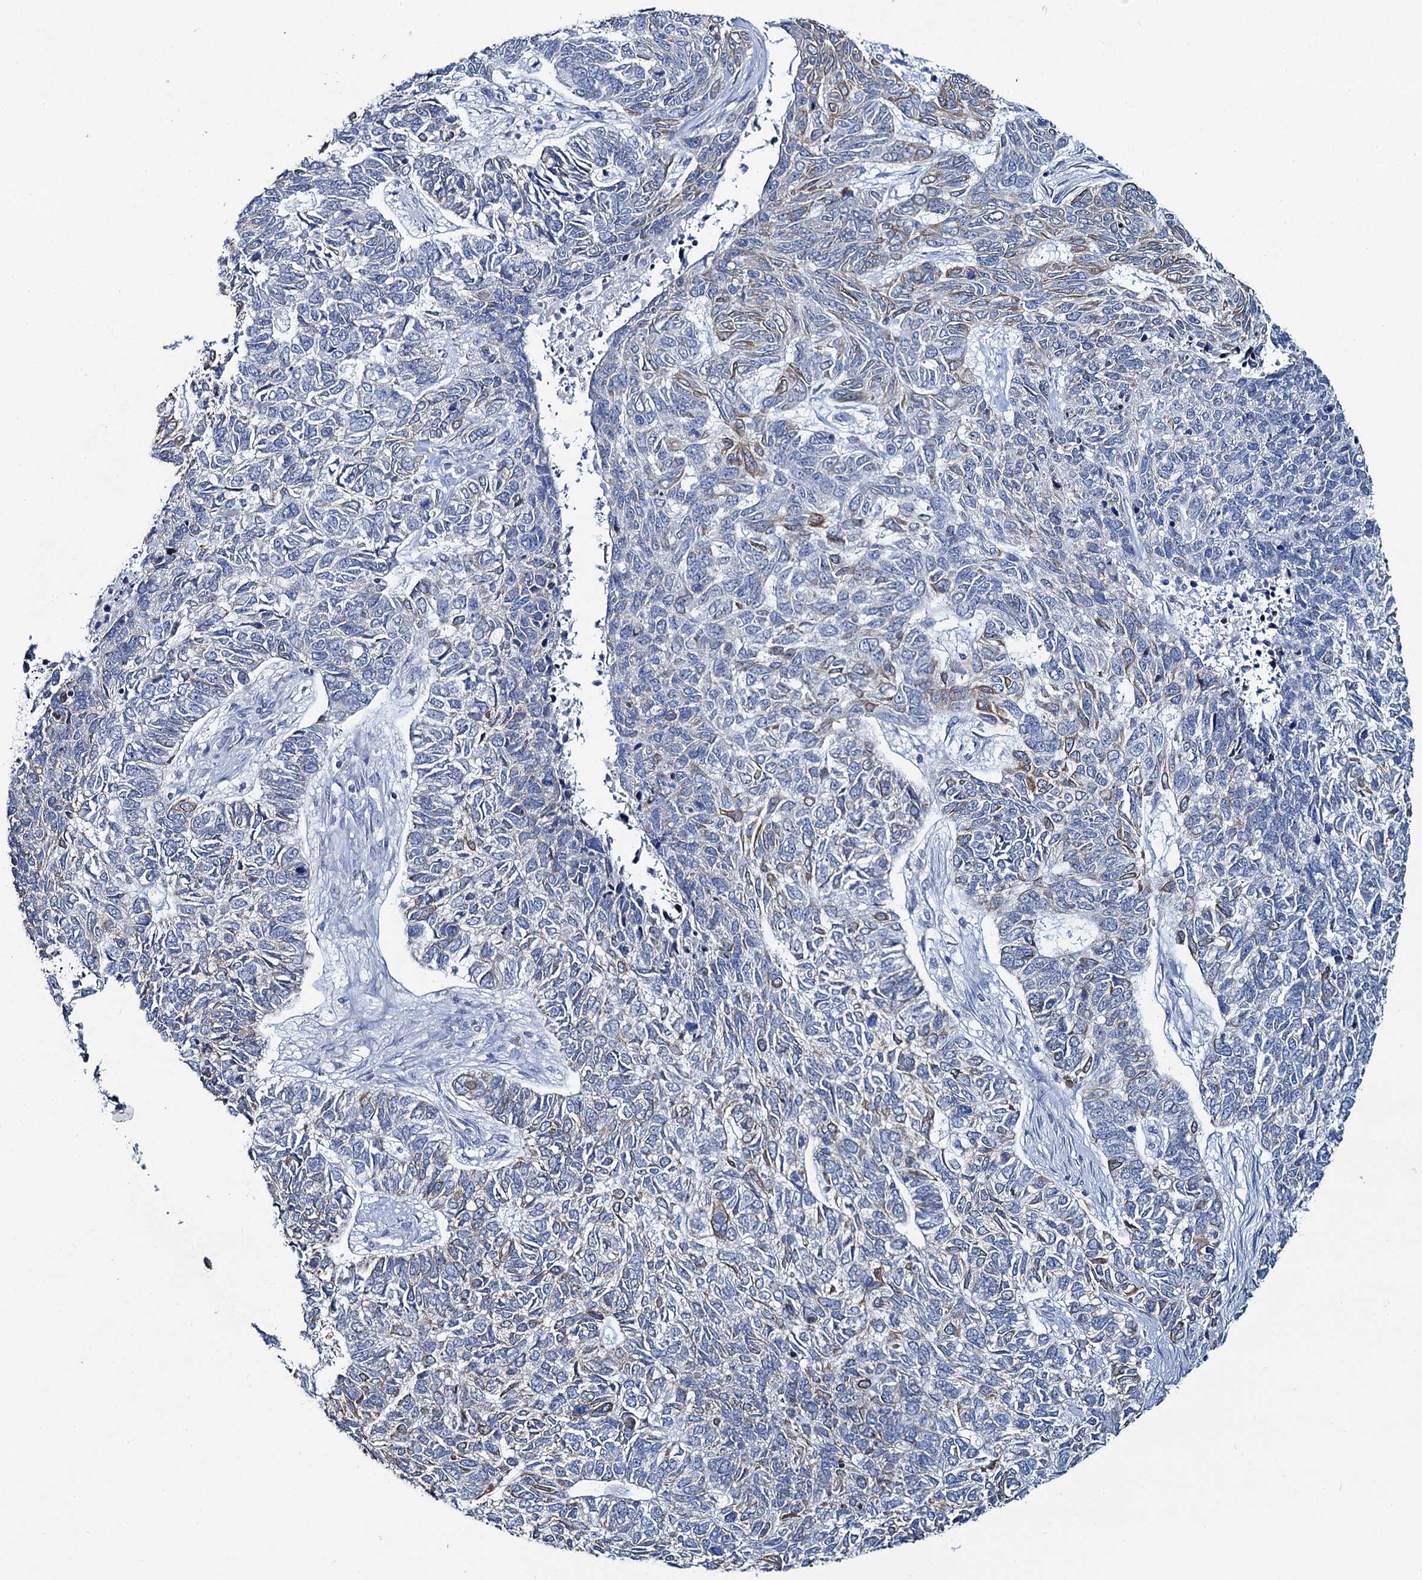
{"staining": {"intensity": "weak", "quantity": "<25%", "location": "cytoplasmic/membranous"}, "tissue": "skin cancer", "cell_type": "Tumor cells", "image_type": "cancer", "snomed": [{"axis": "morphology", "description": "Basal cell carcinoma"}, {"axis": "topography", "description": "Skin"}], "caption": "Immunohistochemistry of skin cancer reveals no positivity in tumor cells. The staining is performed using DAB brown chromogen with nuclei counter-stained in using hematoxylin.", "gene": "TOX3", "patient": {"sex": "female", "age": 65}}